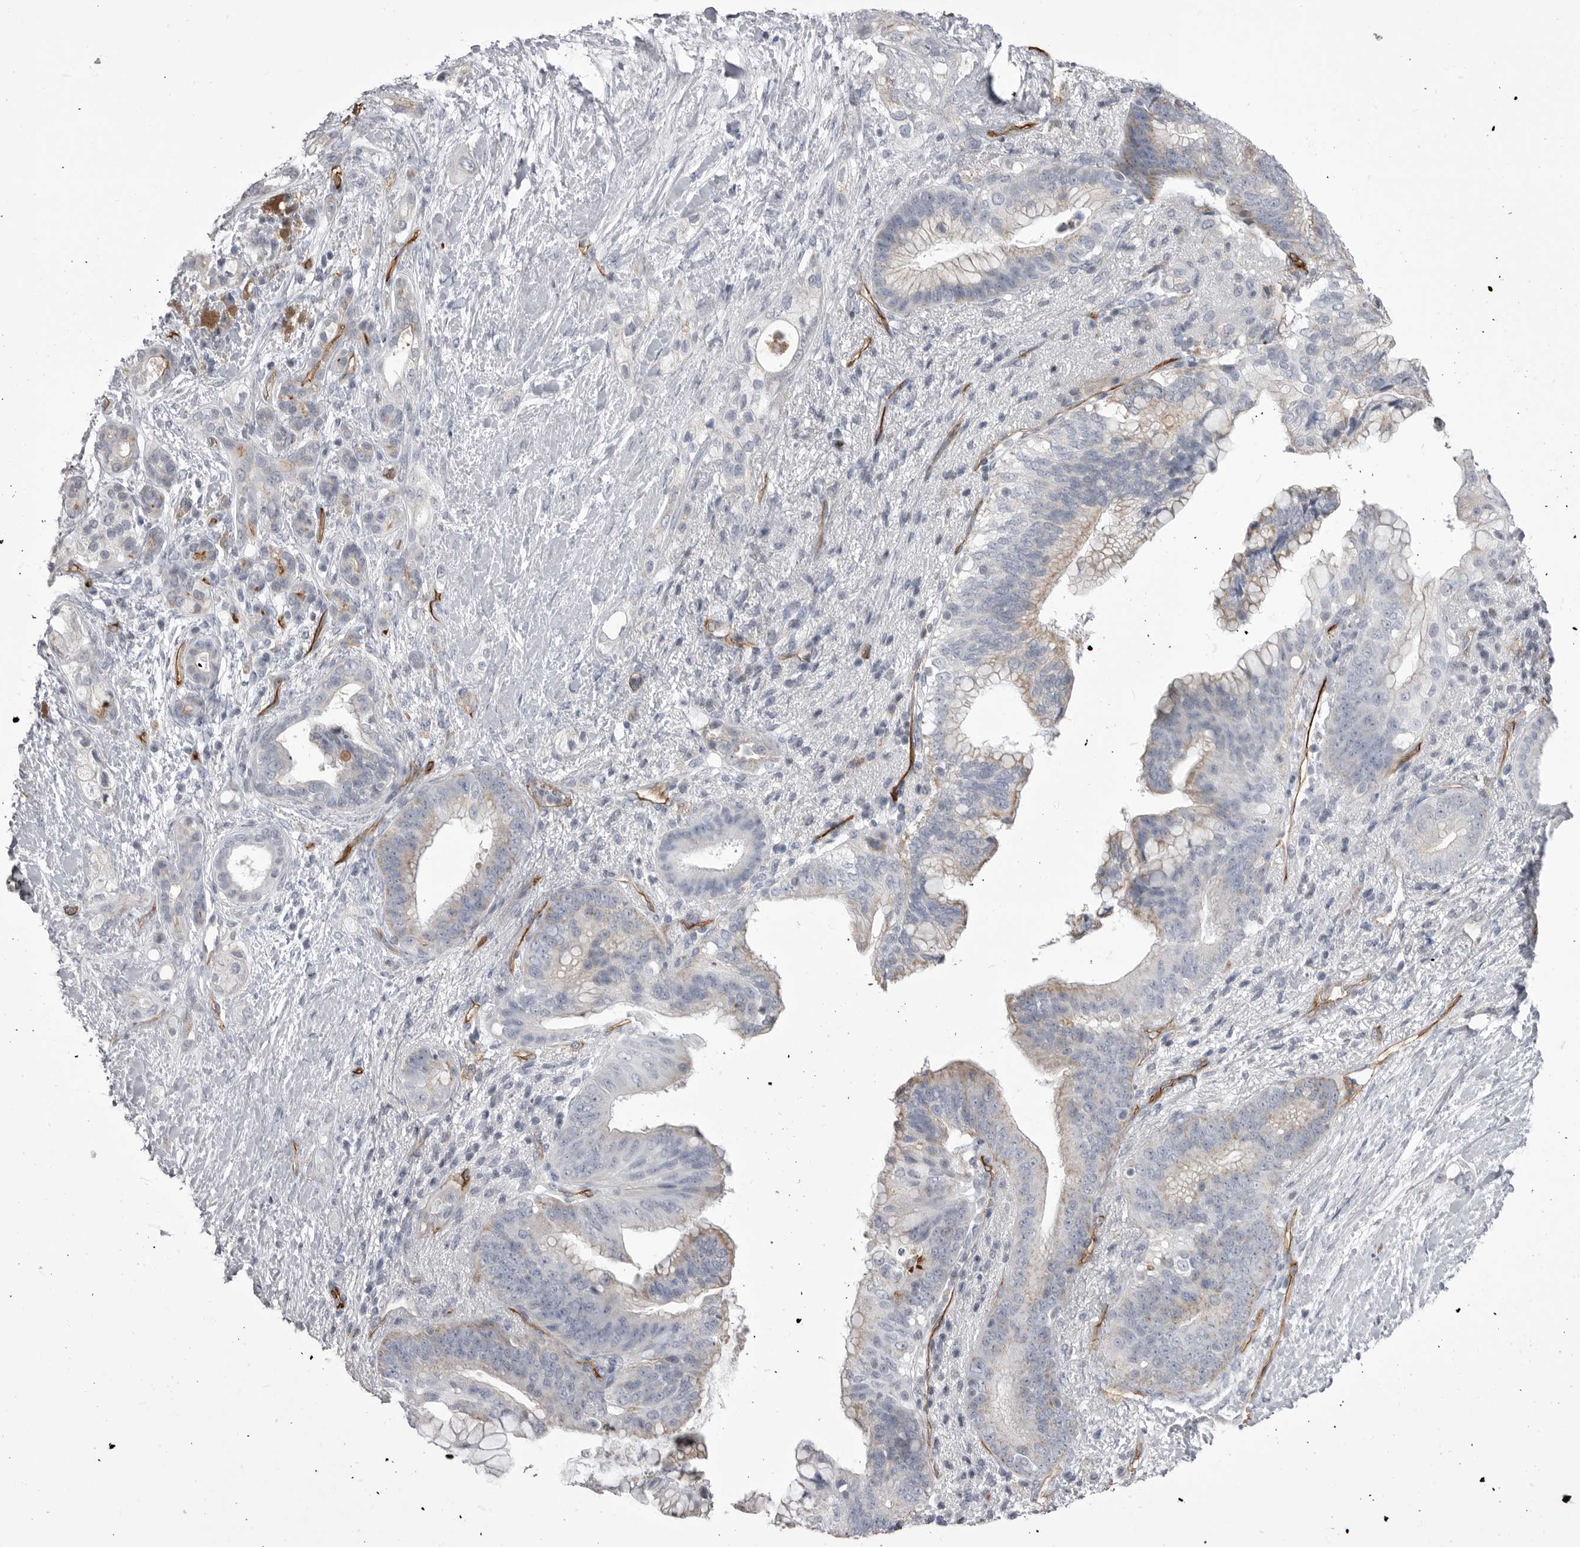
{"staining": {"intensity": "weak", "quantity": "25%-75%", "location": "cytoplasmic/membranous"}, "tissue": "pancreatic cancer", "cell_type": "Tumor cells", "image_type": "cancer", "snomed": [{"axis": "morphology", "description": "Adenocarcinoma, NOS"}, {"axis": "topography", "description": "Pancreas"}], "caption": "This photomicrograph displays IHC staining of human pancreatic cancer, with low weak cytoplasmic/membranous expression in approximately 25%-75% of tumor cells.", "gene": "OPLAH", "patient": {"sex": "male", "age": 53}}